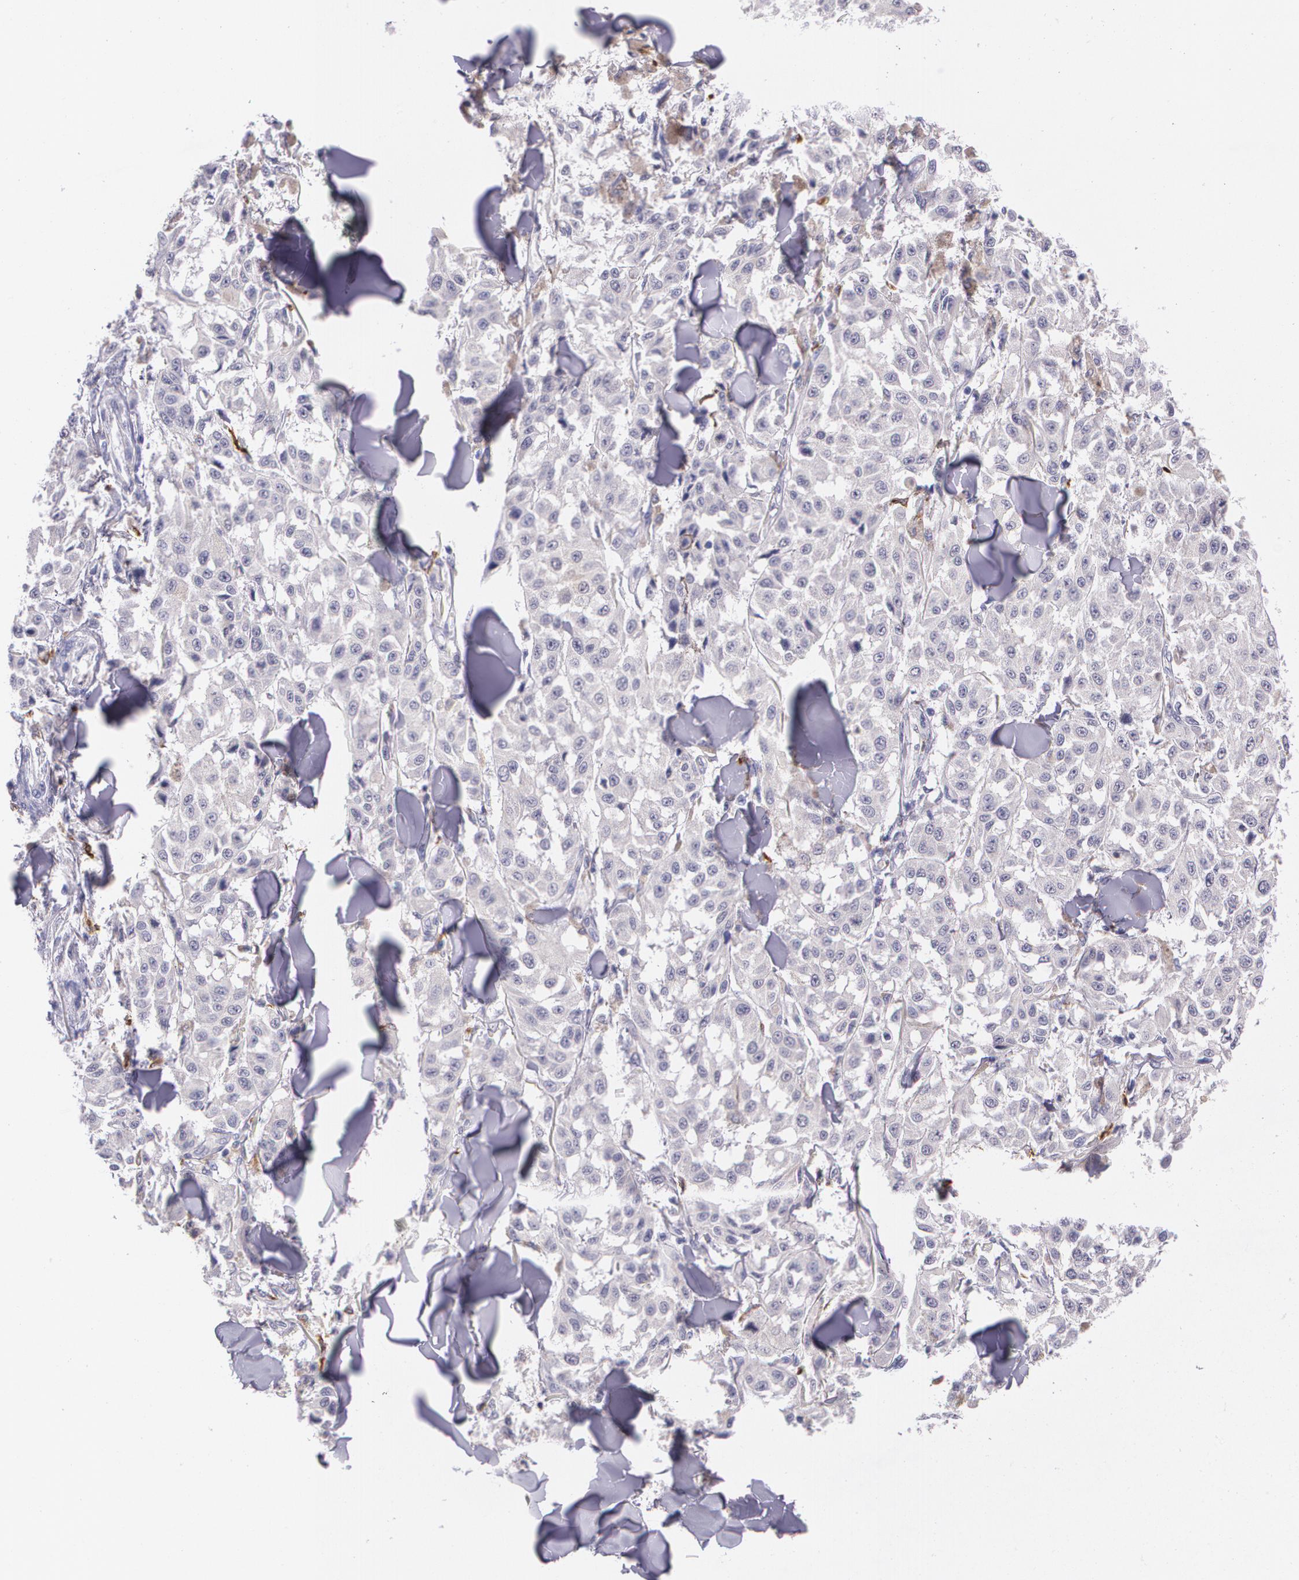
{"staining": {"intensity": "negative", "quantity": "none", "location": "none"}, "tissue": "melanoma", "cell_type": "Tumor cells", "image_type": "cancer", "snomed": [{"axis": "morphology", "description": "Malignant melanoma, NOS"}, {"axis": "topography", "description": "Skin"}], "caption": "Malignant melanoma stained for a protein using immunohistochemistry shows no staining tumor cells.", "gene": "RTN1", "patient": {"sex": "female", "age": 64}}